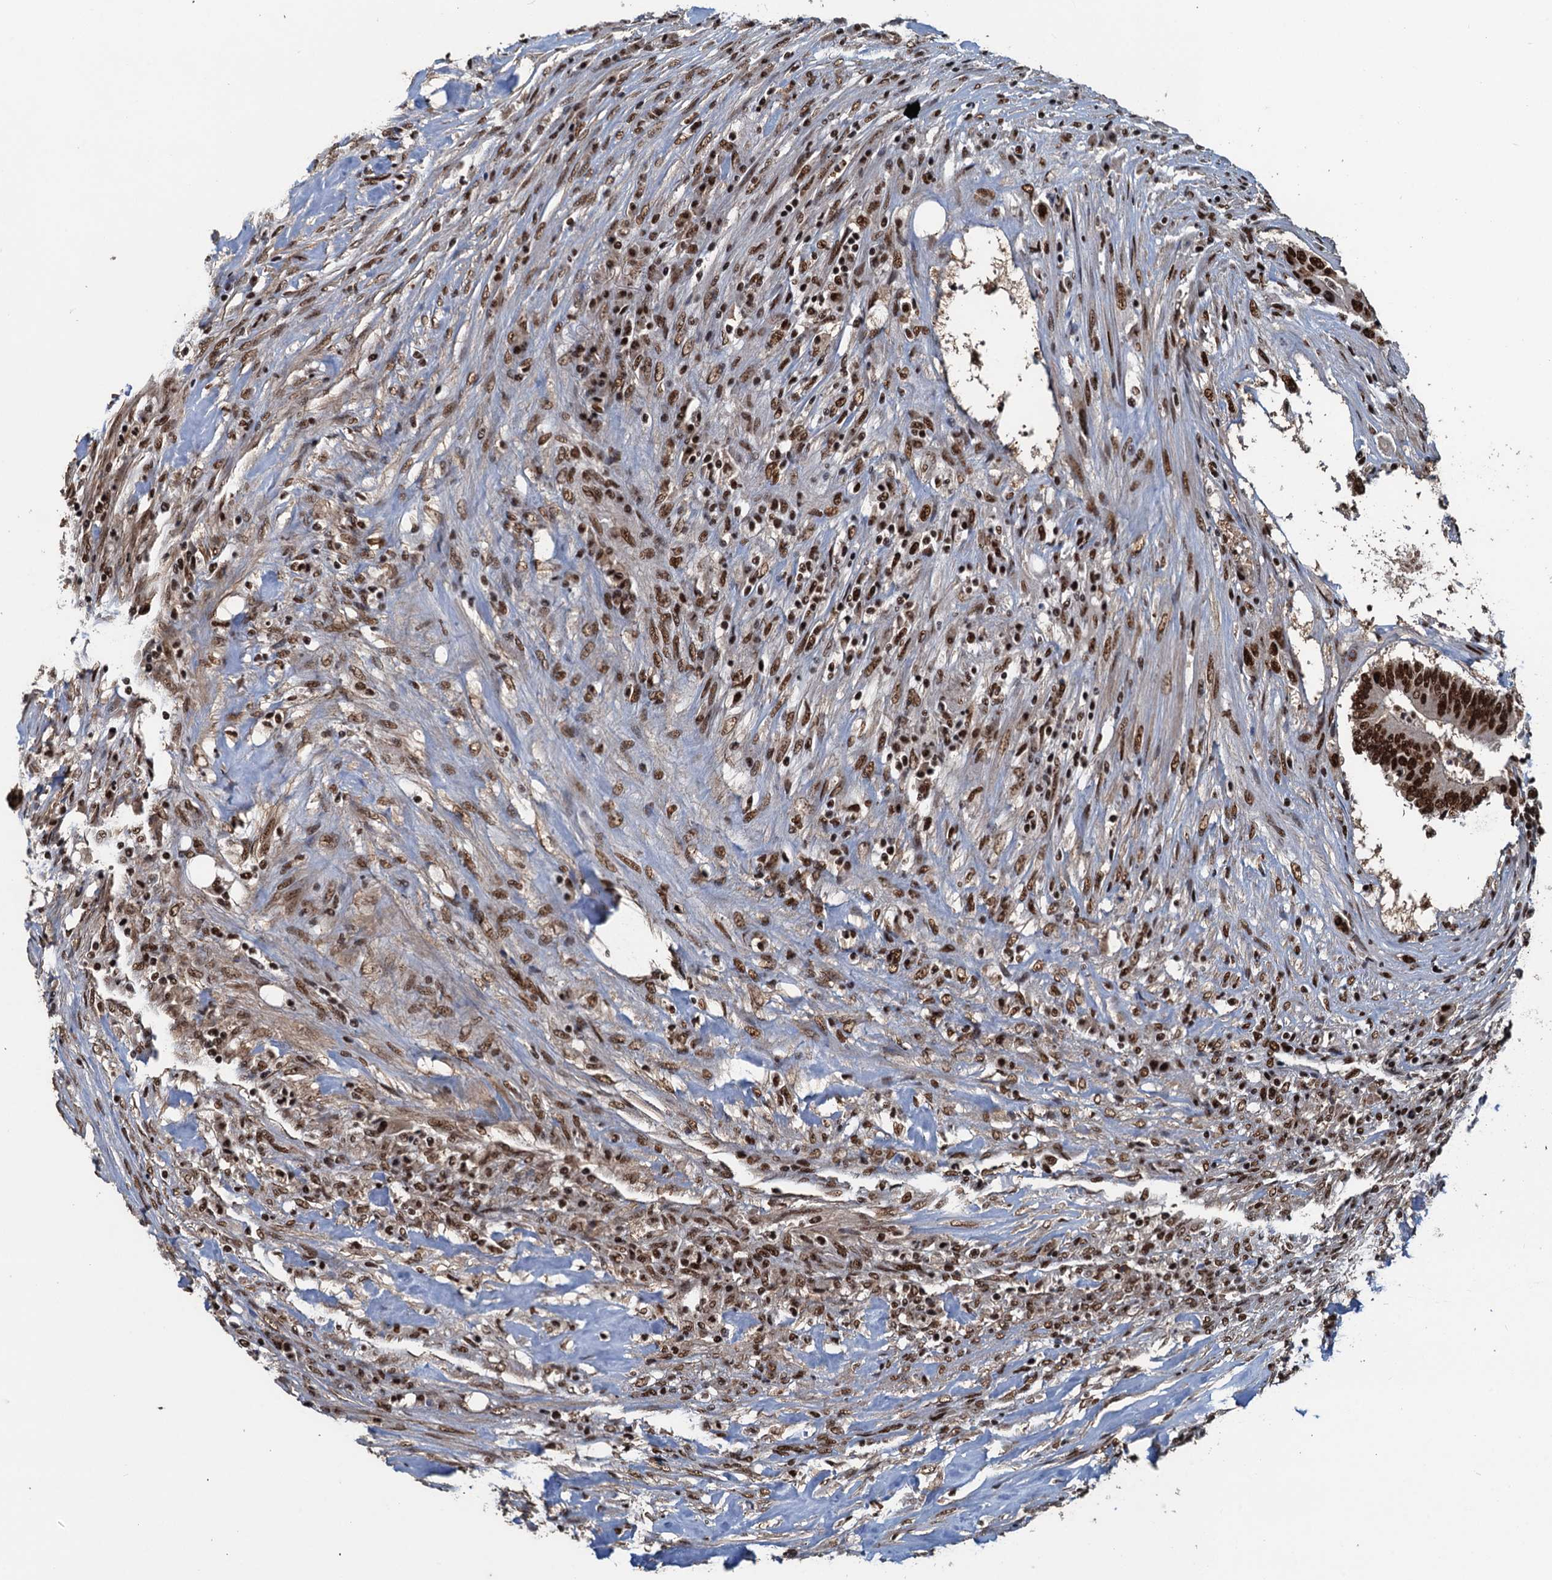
{"staining": {"intensity": "strong", "quantity": ">75%", "location": "nuclear"}, "tissue": "colorectal cancer", "cell_type": "Tumor cells", "image_type": "cancer", "snomed": [{"axis": "morphology", "description": "Adenocarcinoma, NOS"}, {"axis": "topography", "description": "Colon"}], "caption": "Immunohistochemistry (IHC) image of neoplastic tissue: human colorectal adenocarcinoma stained using IHC exhibits high levels of strong protein expression localized specifically in the nuclear of tumor cells, appearing as a nuclear brown color.", "gene": "ZC3H18", "patient": {"sex": "male", "age": 83}}